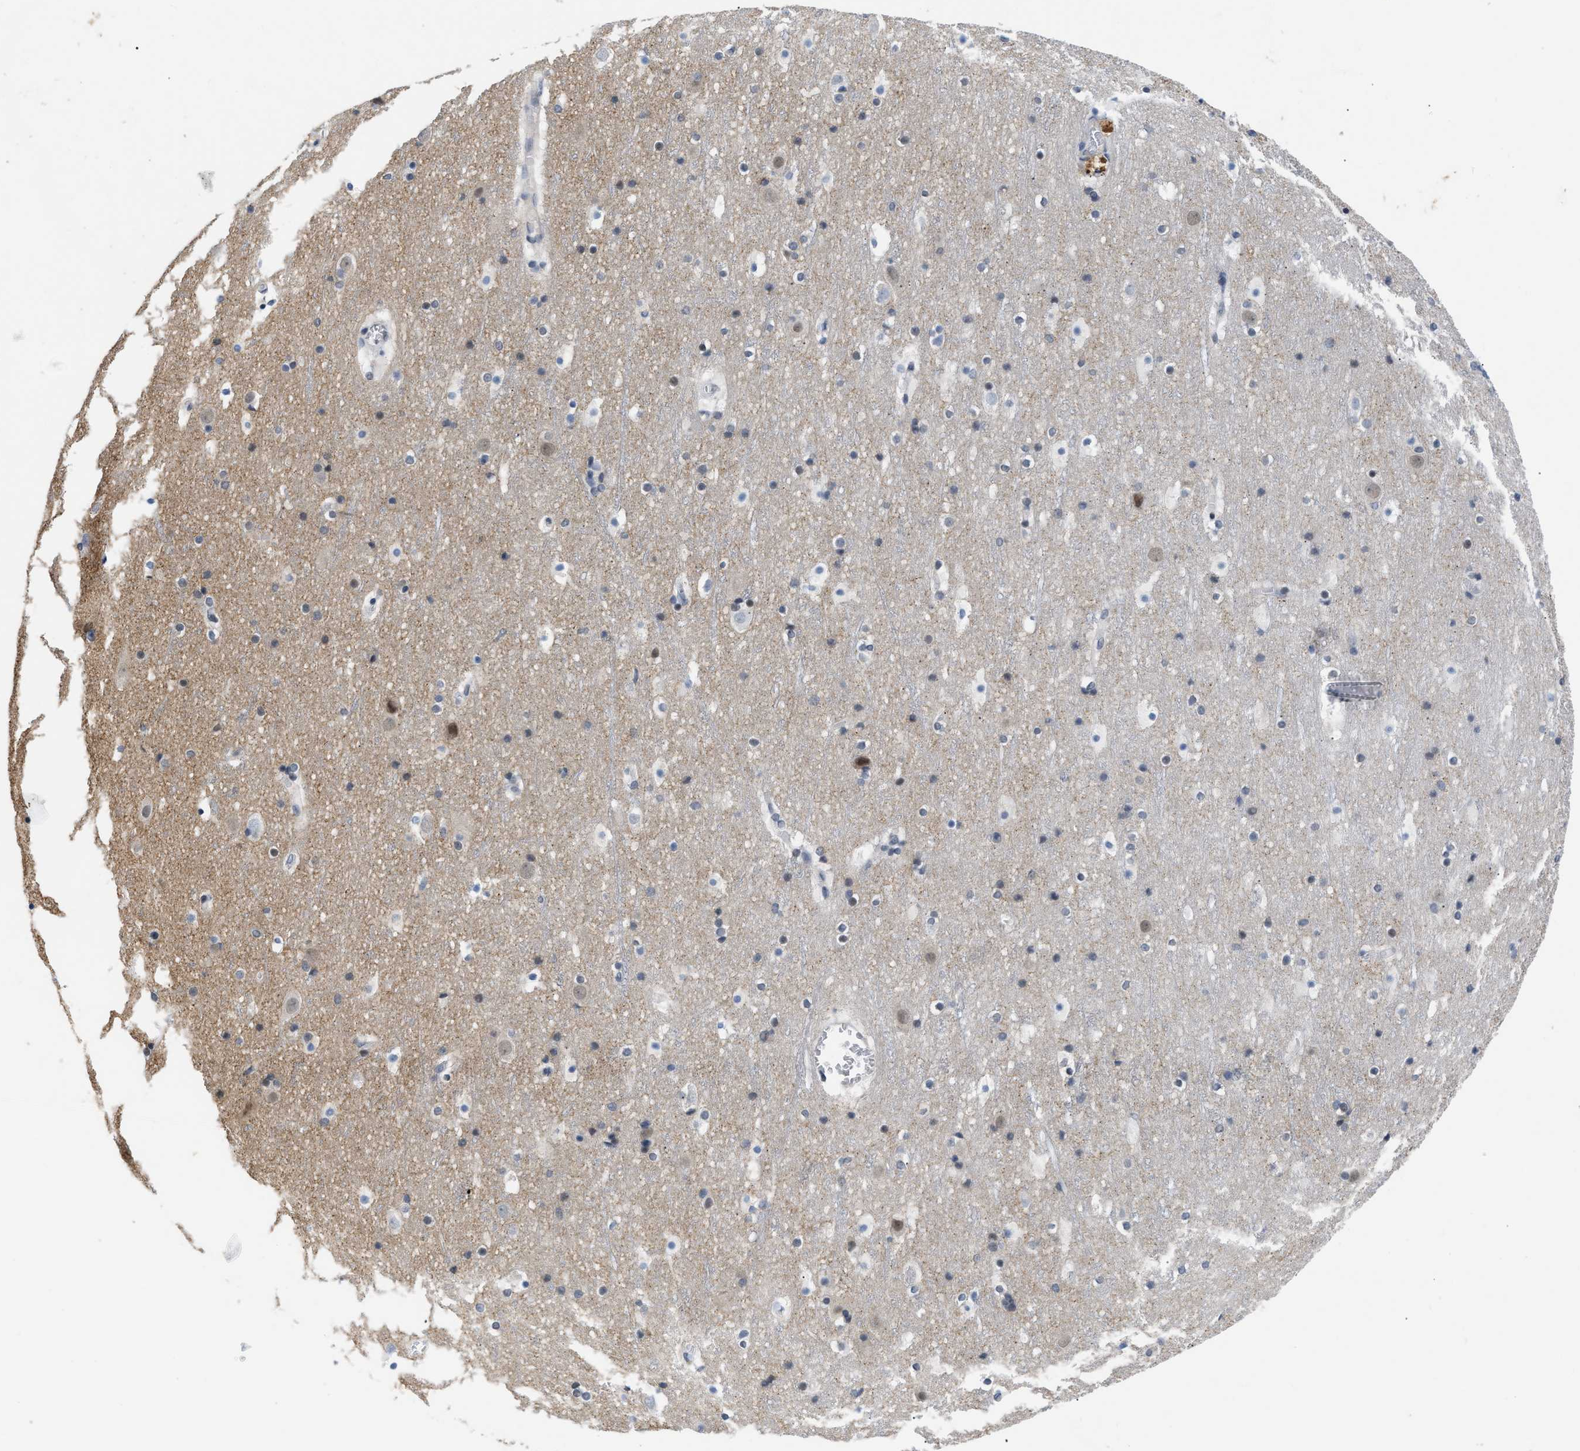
{"staining": {"intensity": "negative", "quantity": "none", "location": "none"}, "tissue": "cerebral cortex", "cell_type": "Endothelial cells", "image_type": "normal", "snomed": [{"axis": "morphology", "description": "Normal tissue, NOS"}, {"axis": "topography", "description": "Cerebral cortex"}], "caption": "Immunohistochemistry (IHC) micrograph of unremarkable cerebral cortex: human cerebral cortex stained with DAB (3,3'-diaminobenzidine) demonstrates no significant protein expression in endothelial cells. (Brightfield microscopy of DAB immunohistochemistry at high magnification).", "gene": "TXNRD3", "patient": {"sex": "male", "age": 45}}